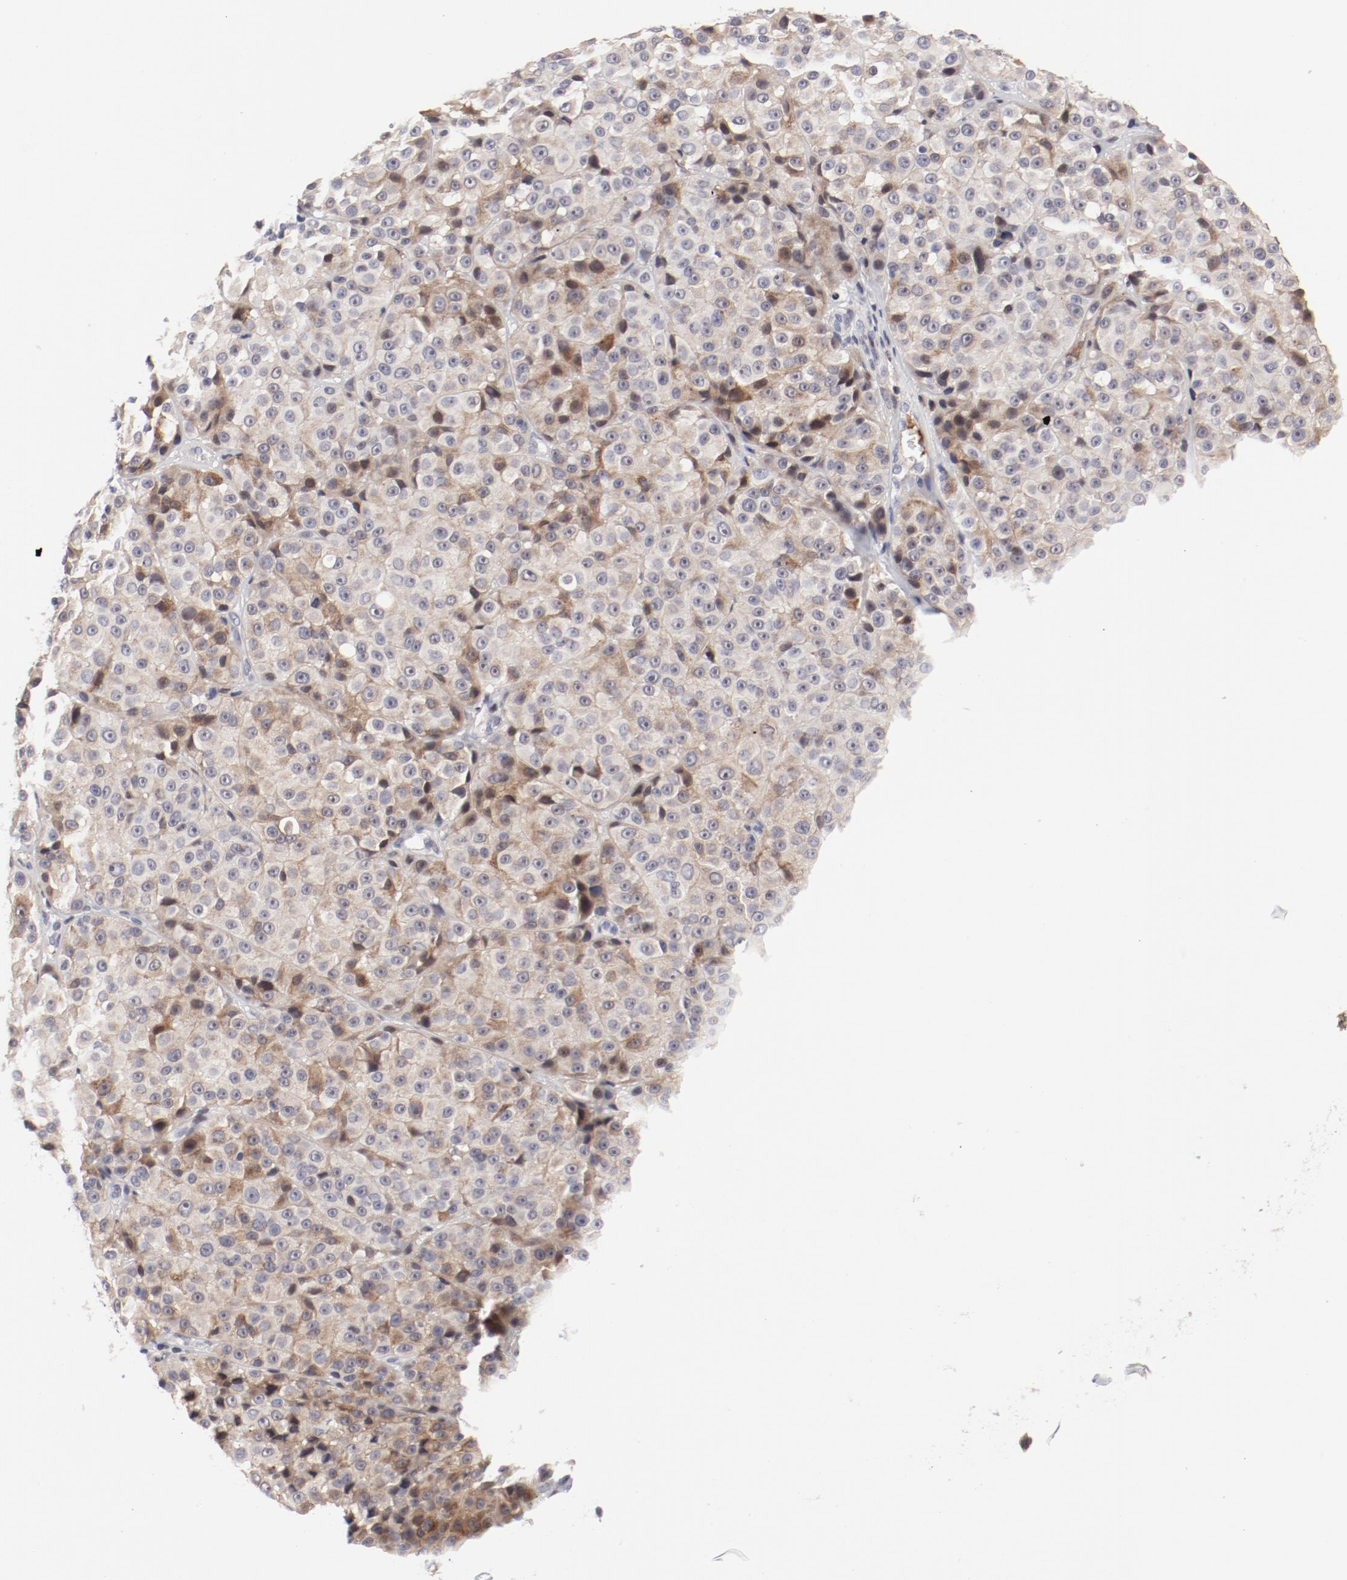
{"staining": {"intensity": "weak", "quantity": "<25%", "location": "cytoplasmic/membranous"}, "tissue": "melanoma", "cell_type": "Tumor cells", "image_type": "cancer", "snomed": [{"axis": "morphology", "description": "Malignant melanoma, NOS"}, {"axis": "topography", "description": "Skin"}], "caption": "Immunohistochemistry histopathology image of neoplastic tissue: human melanoma stained with DAB displays no significant protein staining in tumor cells.", "gene": "FSCB", "patient": {"sex": "female", "age": 75}}